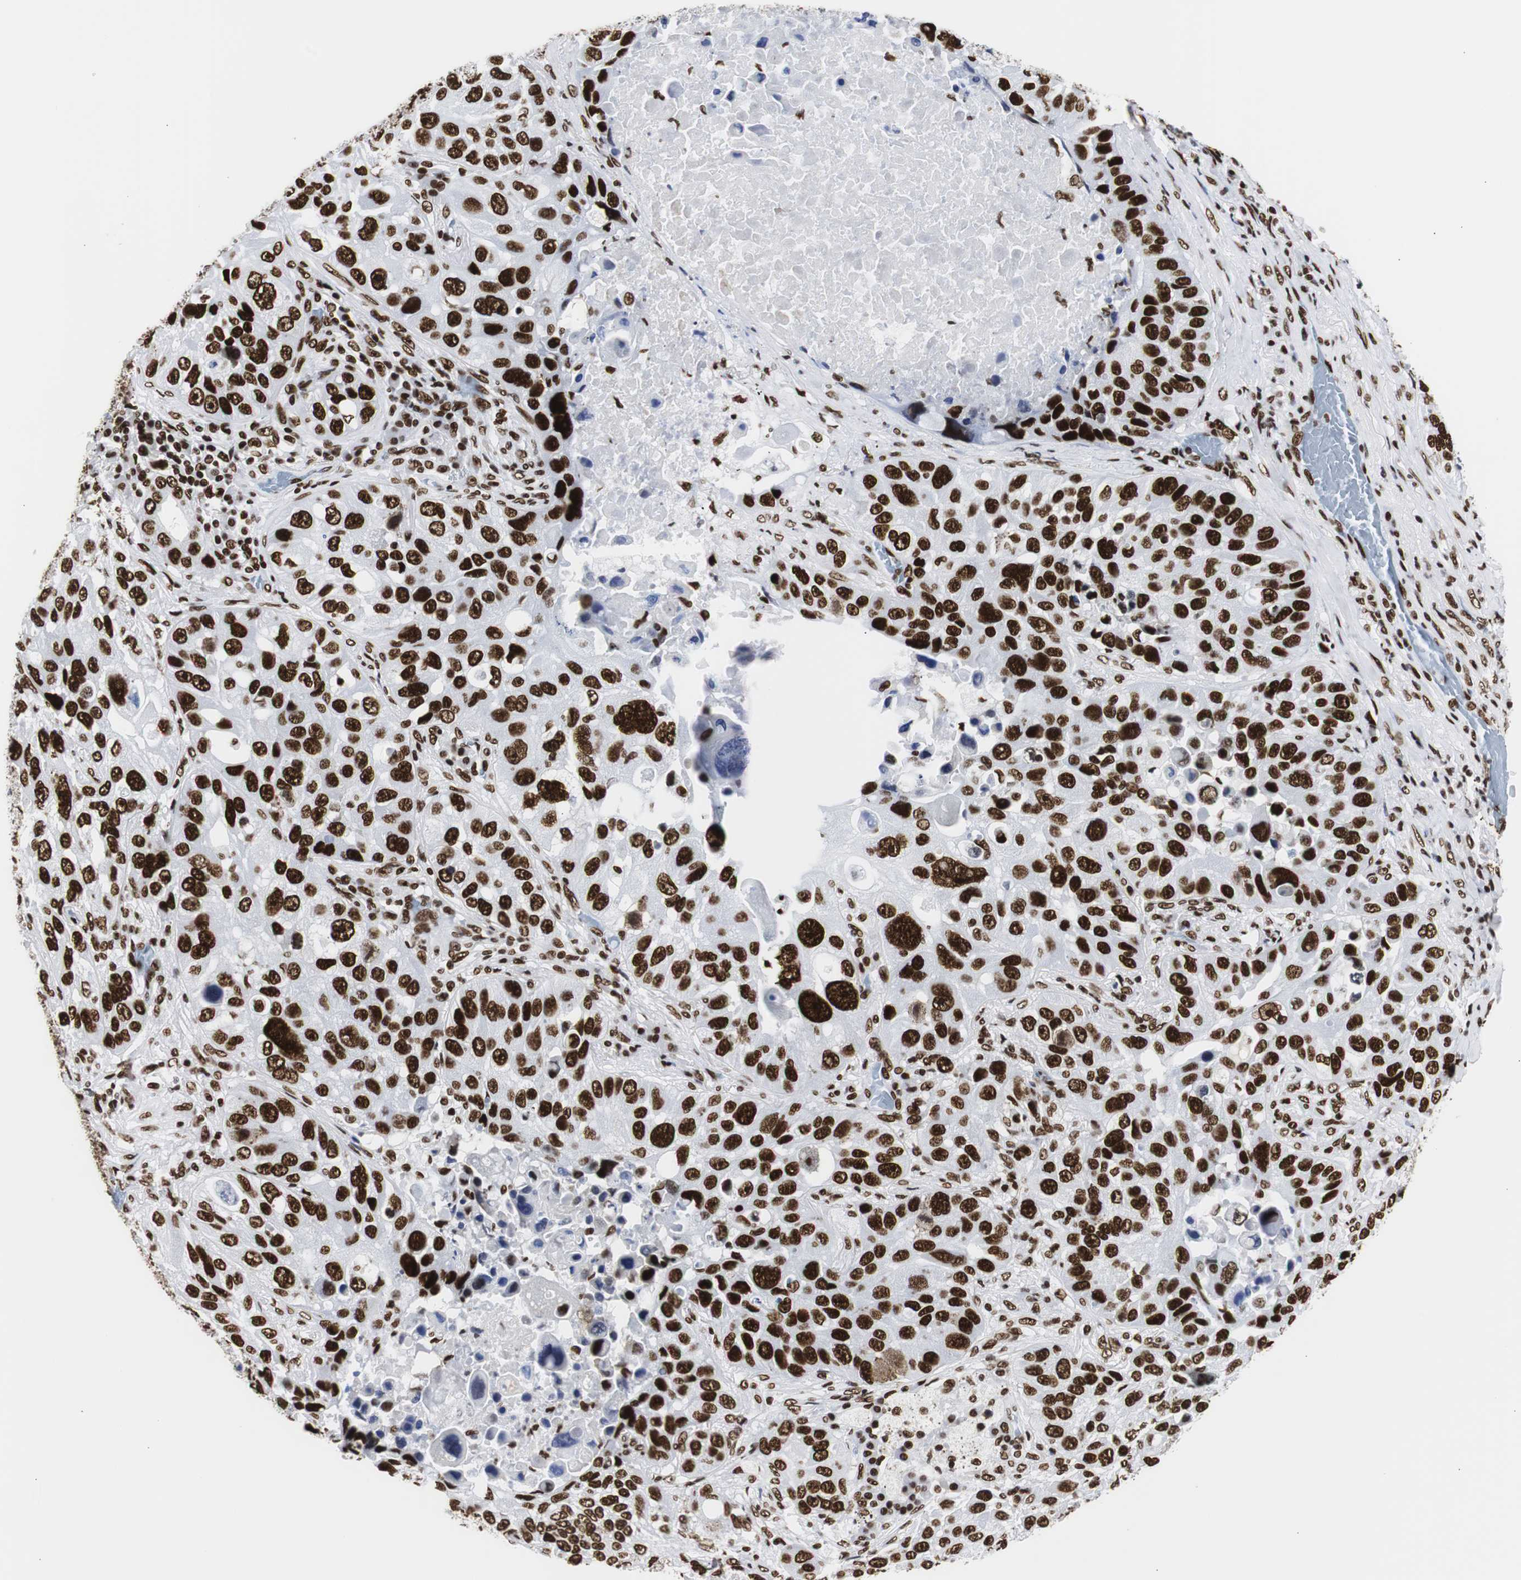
{"staining": {"intensity": "strong", "quantity": ">75%", "location": "nuclear"}, "tissue": "lung cancer", "cell_type": "Tumor cells", "image_type": "cancer", "snomed": [{"axis": "morphology", "description": "Squamous cell carcinoma, NOS"}, {"axis": "topography", "description": "Lung"}], "caption": "This micrograph demonstrates immunohistochemistry (IHC) staining of human lung cancer, with high strong nuclear positivity in approximately >75% of tumor cells.", "gene": "HNRNPH2", "patient": {"sex": "male", "age": 57}}